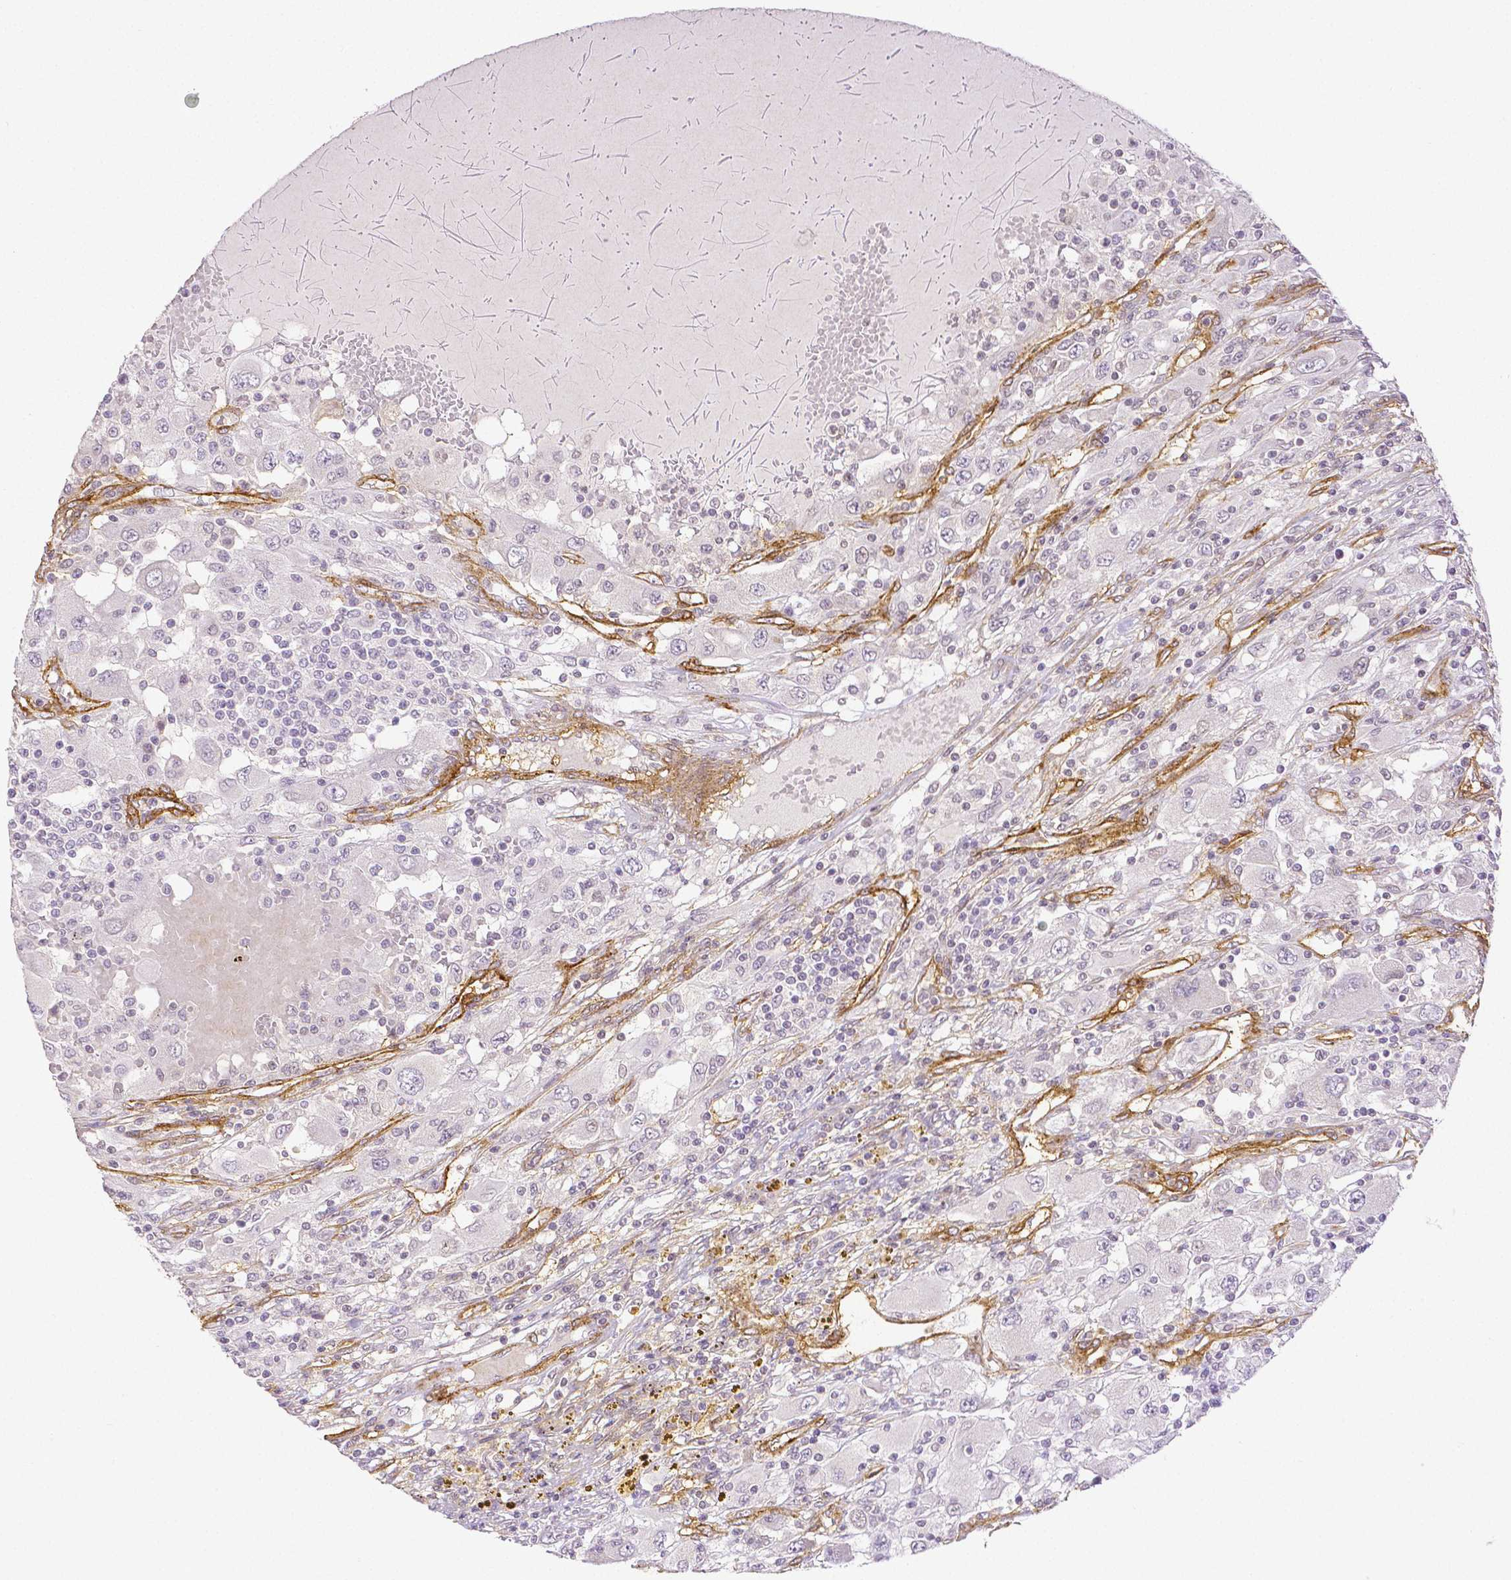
{"staining": {"intensity": "negative", "quantity": "none", "location": "none"}, "tissue": "renal cancer", "cell_type": "Tumor cells", "image_type": "cancer", "snomed": [{"axis": "morphology", "description": "Adenocarcinoma, NOS"}, {"axis": "topography", "description": "Kidney"}], "caption": "IHC micrograph of neoplastic tissue: adenocarcinoma (renal) stained with DAB (3,3'-diaminobenzidine) demonstrates no significant protein expression in tumor cells.", "gene": "THY1", "patient": {"sex": "female", "age": 67}}